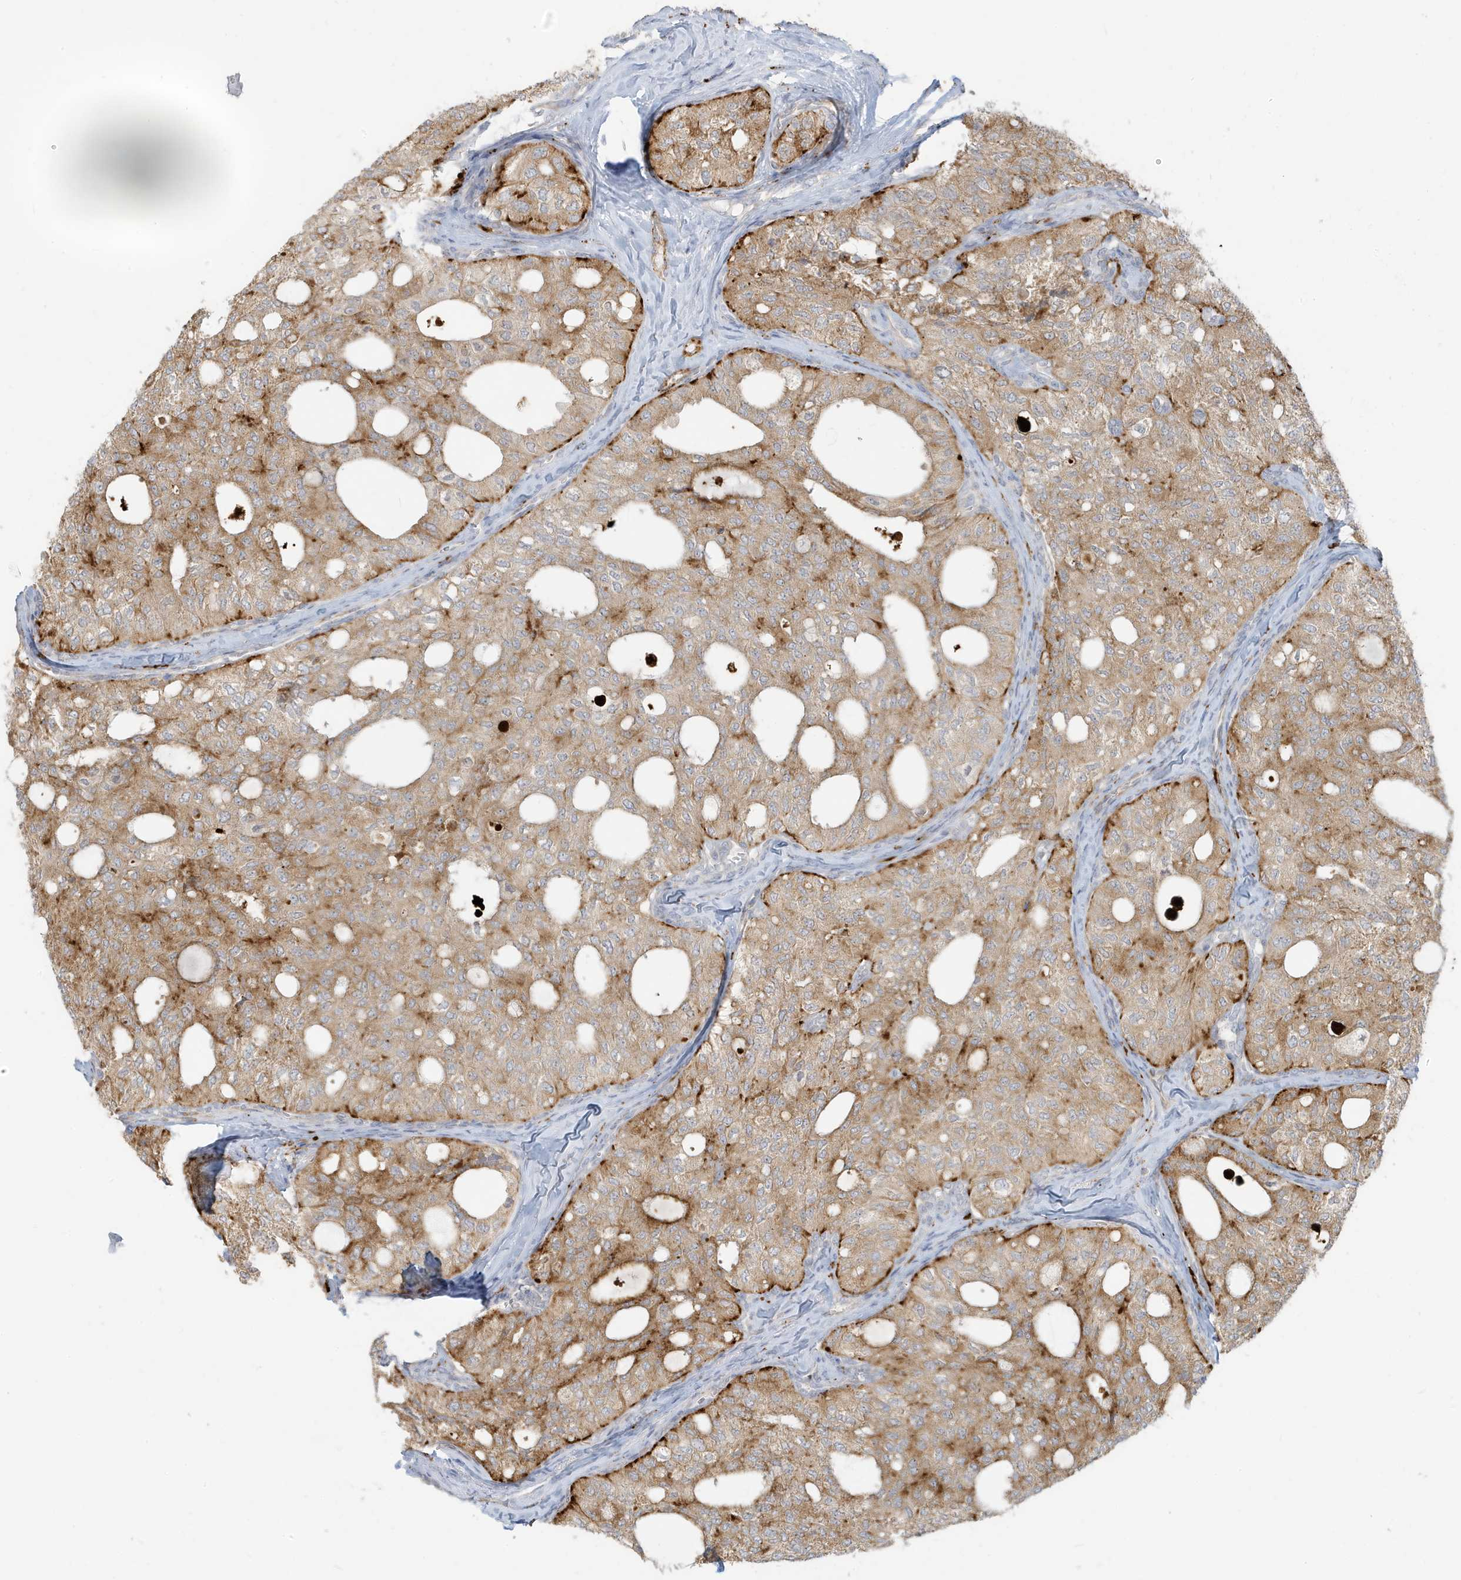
{"staining": {"intensity": "moderate", "quantity": ">75%", "location": "cytoplasmic/membranous"}, "tissue": "thyroid cancer", "cell_type": "Tumor cells", "image_type": "cancer", "snomed": [{"axis": "morphology", "description": "Follicular adenoma carcinoma, NOS"}, {"axis": "topography", "description": "Thyroid gland"}], "caption": "Immunohistochemistry (IHC) micrograph of thyroid cancer (follicular adenoma carcinoma) stained for a protein (brown), which shows medium levels of moderate cytoplasmic/membranous positivity in about >75% of tumor cells.", "gene": "MCOLN1", "patient": {"sex": "male", "age": 75}}